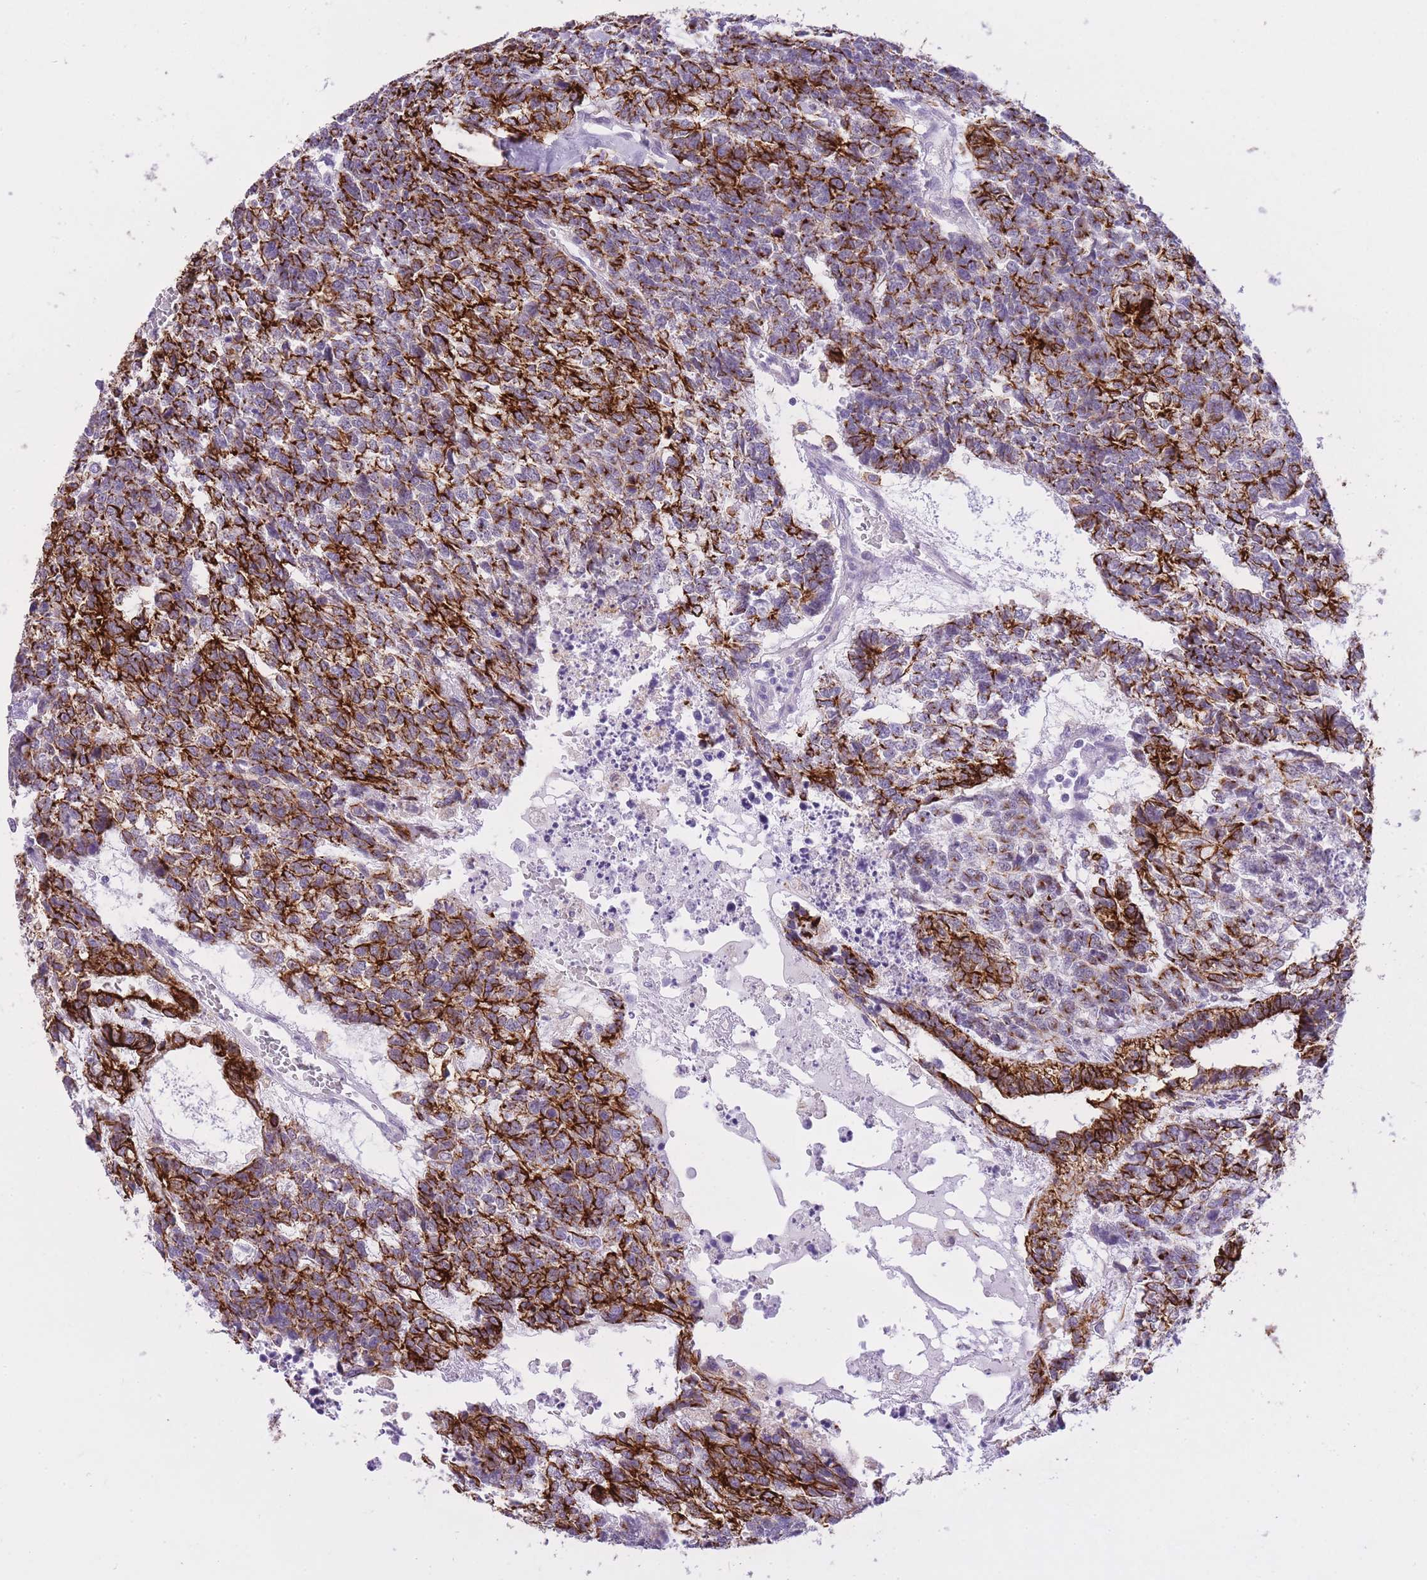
{"staining": {"intensity": "strong", "quantity": ">75%", "location": "cytoplasmic/membranous"}, "tissue": "testis cancer", "cell_type": "Tumor cells", "image_type": "cancer", "snomed": [{"axis": "morphology", "description": "Carcinoma, Embryonal, NOS"}, {"axis": "topography", "description": "Testis"}], "caption": "Testis cancer stained with a brown dye demonstrates strong cytoplasmic/membranous positive positivity in about >75% of tumor cells.", "gene": "RADX", "patient": {"sex": "male", "age": 23}}